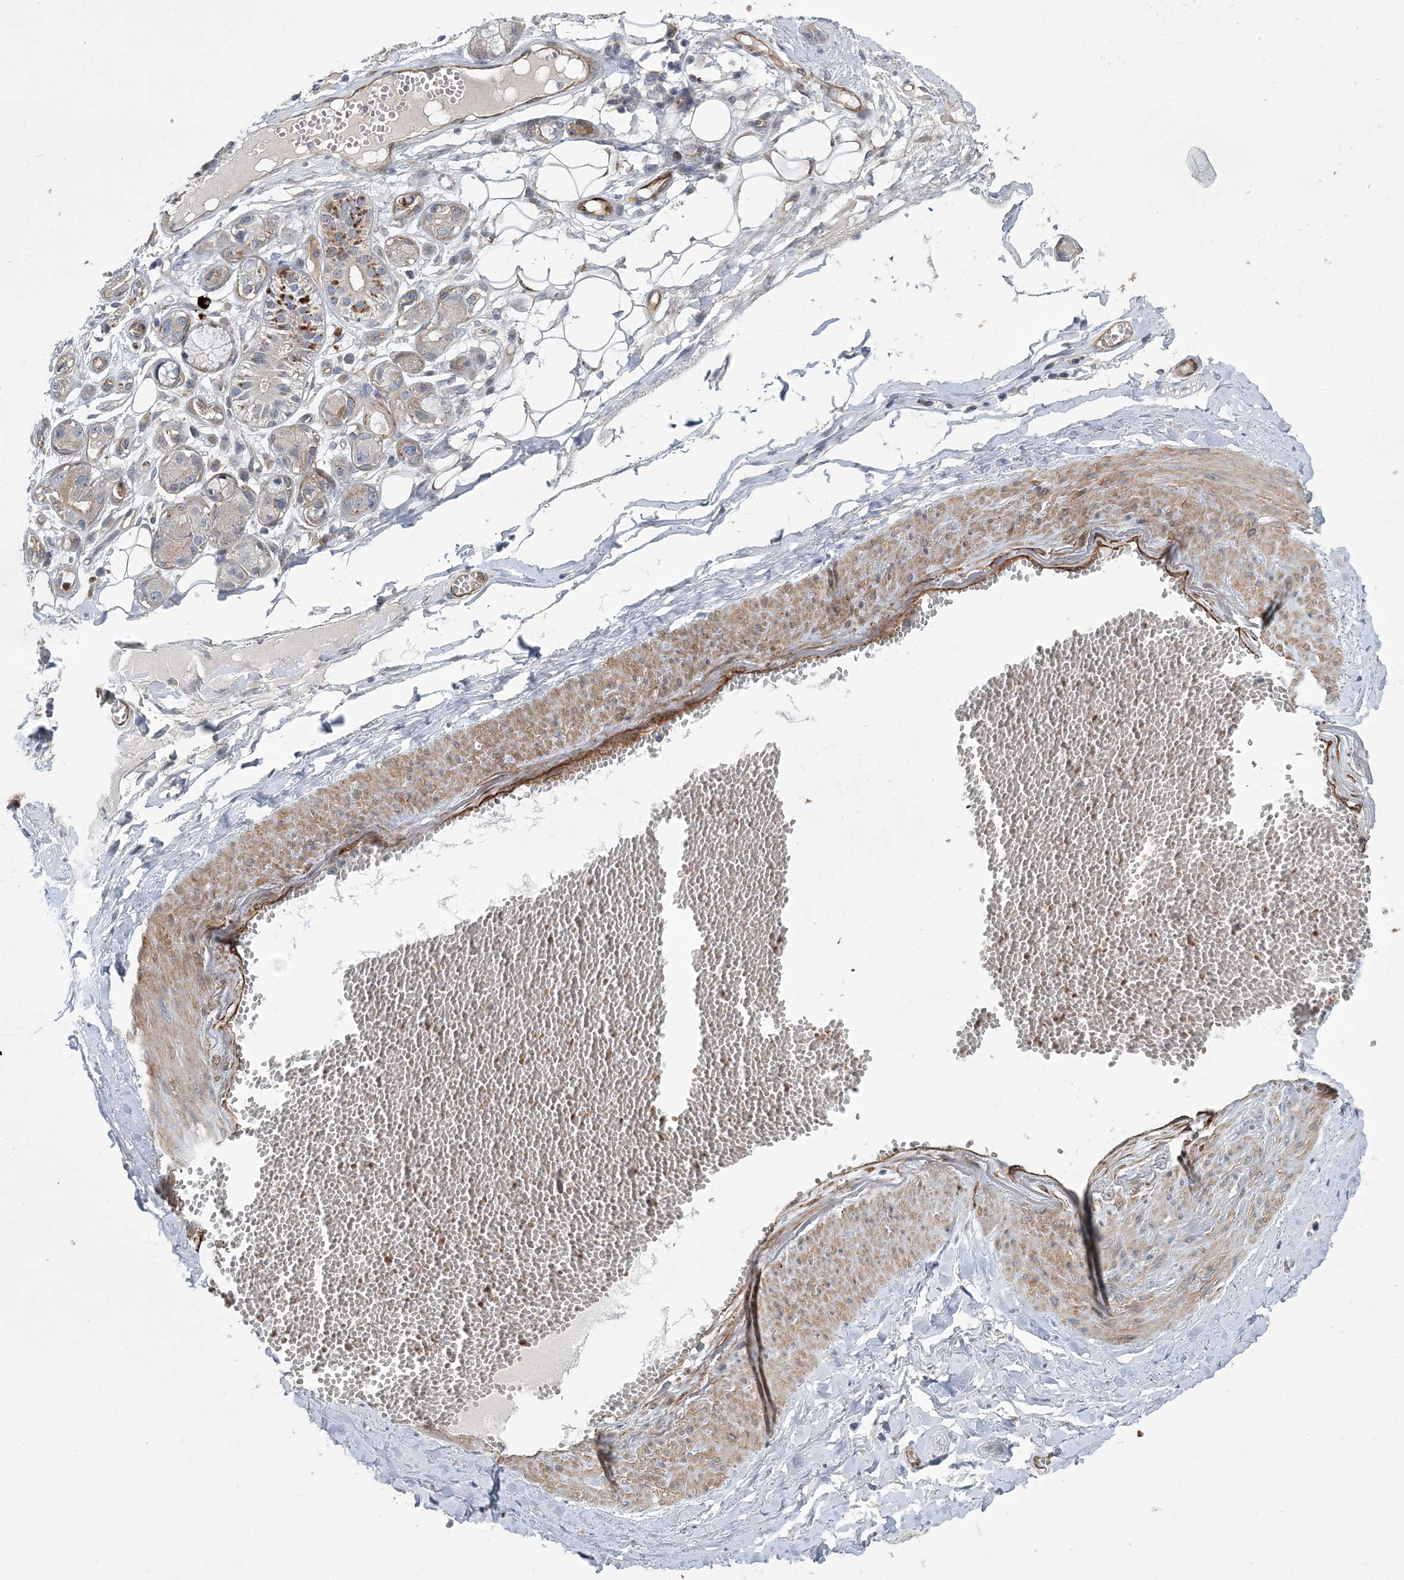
{"staining": {"intensity": "negative", "quantity": "none", "location": "none"}, "tissue": "adipose tissue", "cell_type": "Adipocytes", "image_type": "normal", "snomed": [{"axis": "morphology", "description": "Normal tissue, NOS"}, {"axis": "morphology", "description": "Inflammation, NOS"}, {"axis": "topography", "description": "Salivary gland"}, {"axis": "topography", "description": "Peripheral nerve tissue"}], "caption": "An immunohistochemistry image of benign adipose tissue is shown. There is no staining in adipocytes of adipose tissue.", "gene": "CALN1", "patient": {"sex": "female", "age": 75}}